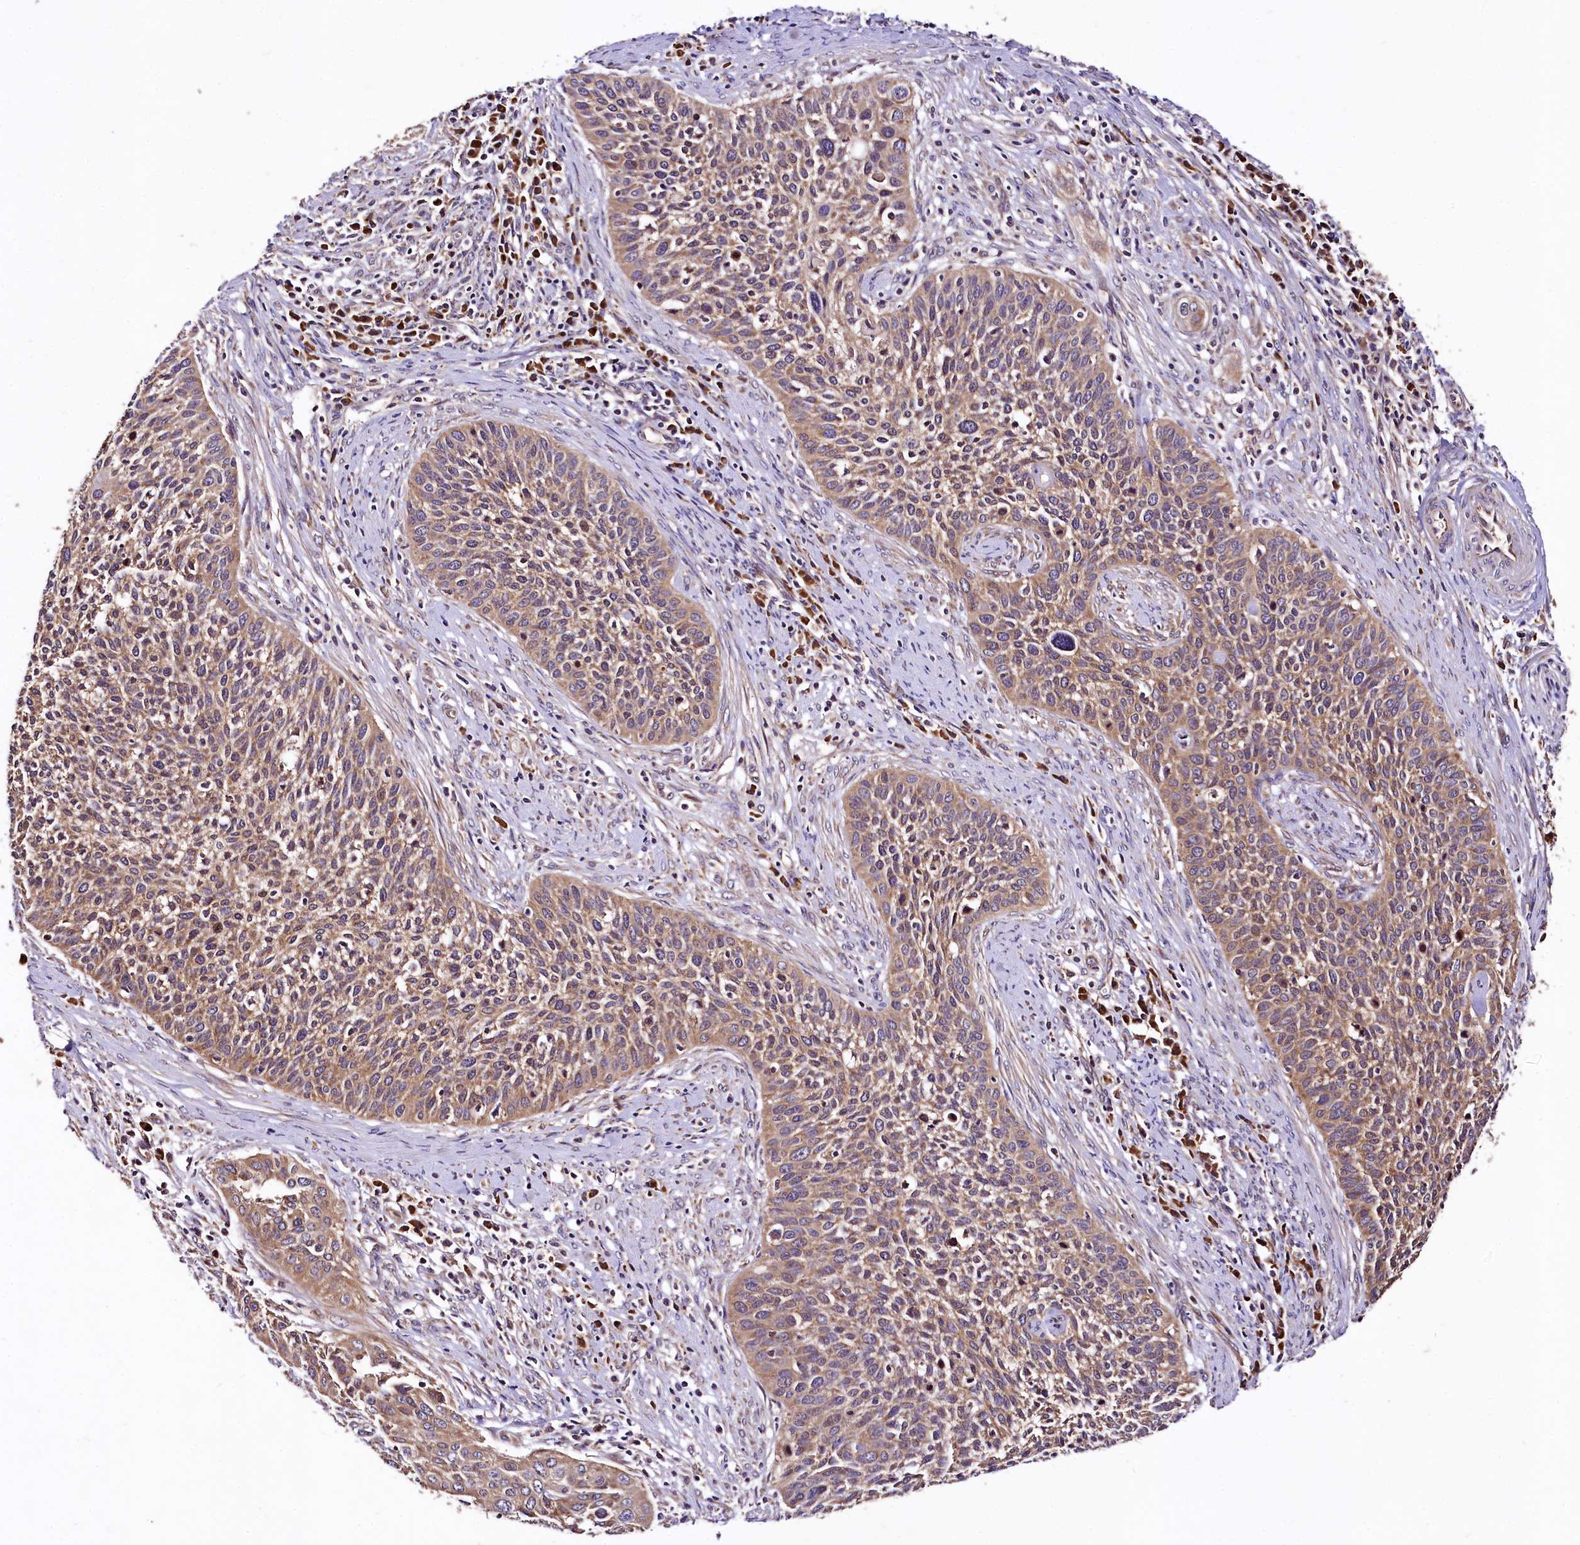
{"staining": {"intensity": "moderate", "quantity": ">75%", "location": "cytoplasmic/membranous"}, "tissue": "cervical cancer", "cell_type": "Tumor cells", "image_type": "cancer", "snomed": [{"axis": "morphology", "description": "Squamous cell carcinoma, NOS"}, {"axis": "topography", "description": "Cervix"}], "caption": "Protein expression analysis of cervical cancer (squamous cell carcinoma) shows moderate cytoplasmic/membranous expression in approximately >75% of tumor cells. The protein is stained brown, and the nuclei are stained in blue (DAB IHC with brightfield microscopy, high magnification).", "gene": "LRSAM1", "patient": {"sex": "female", "age": 34}}